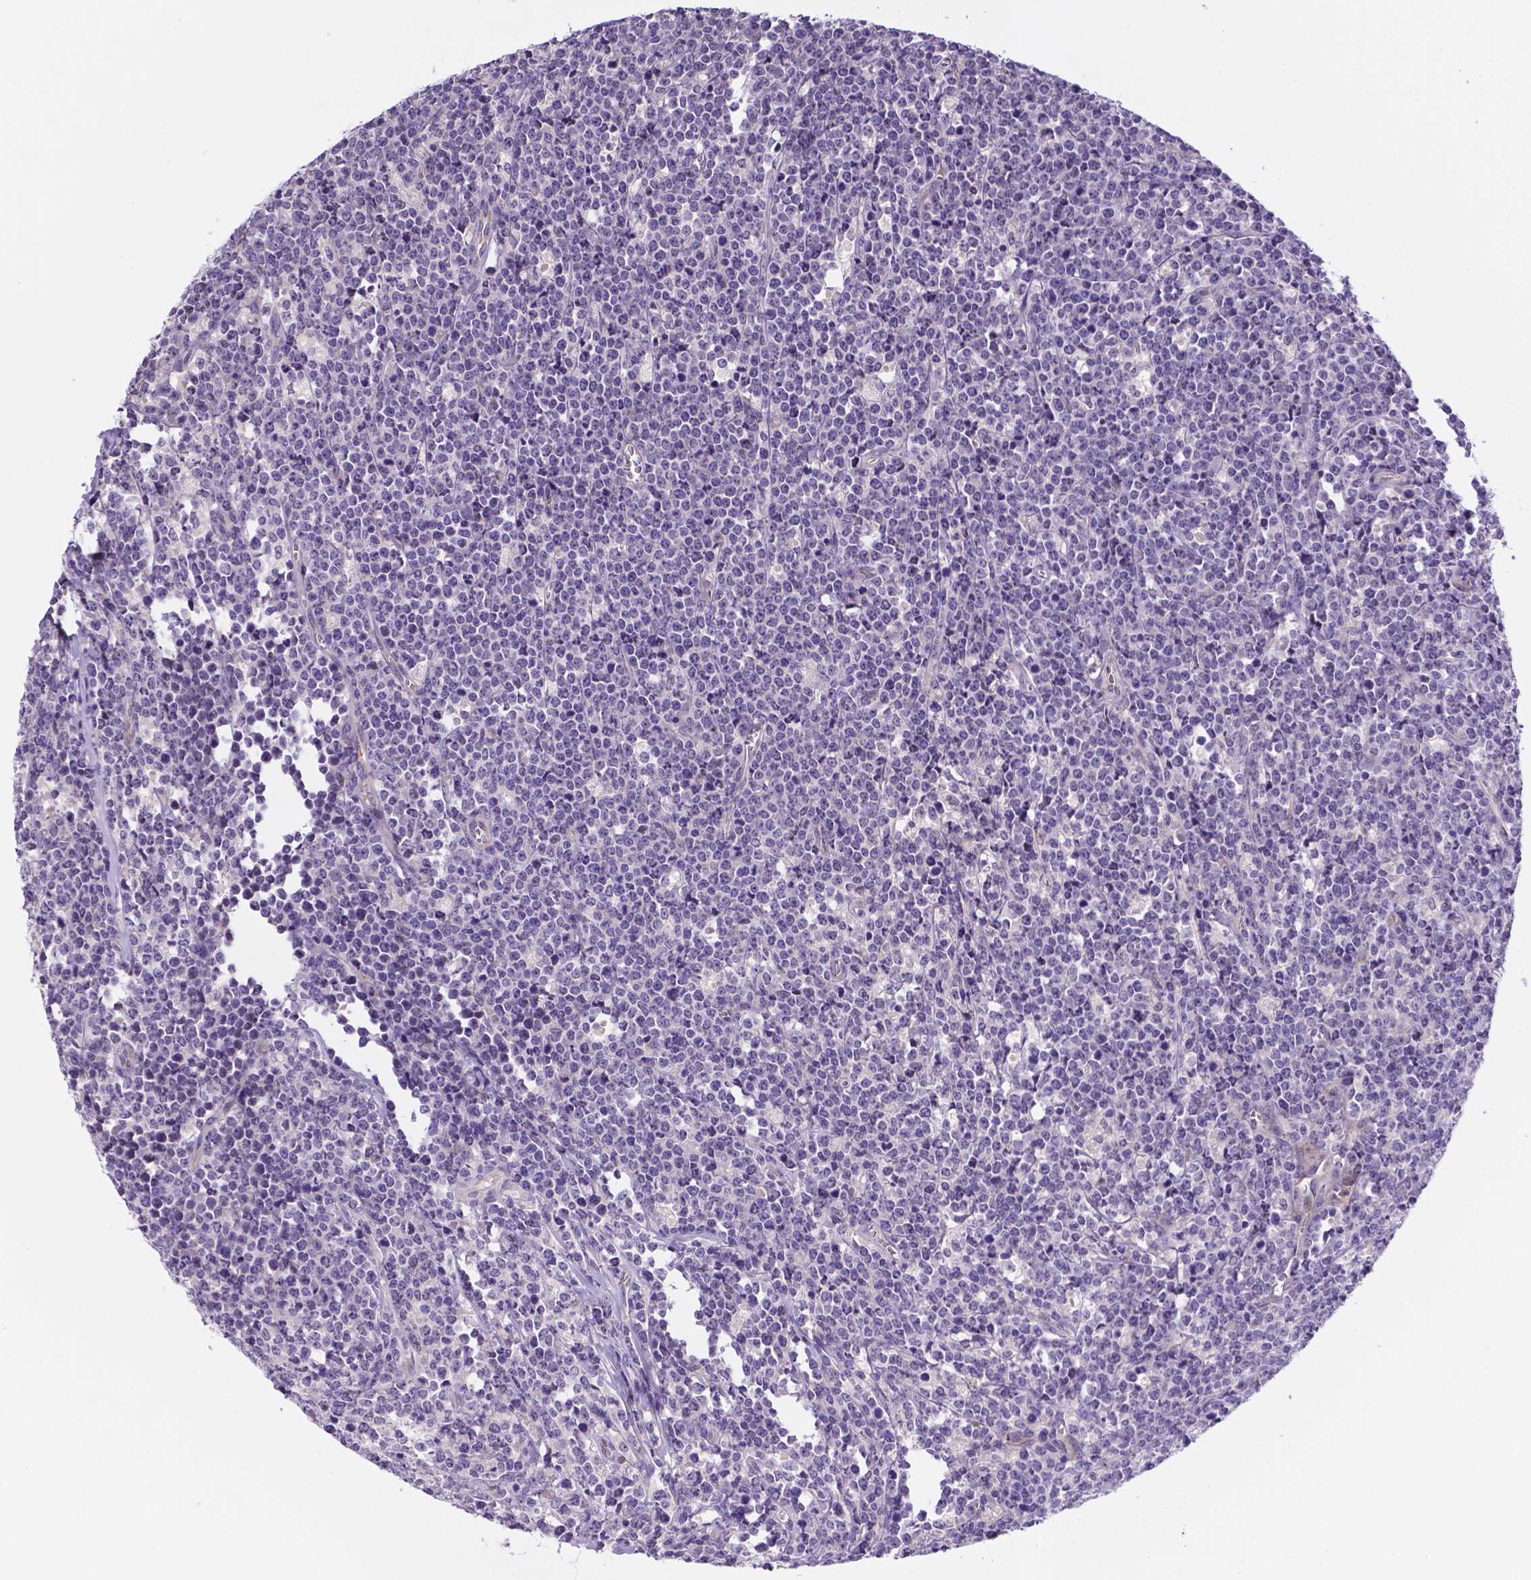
{"staining": {"intensity": "negative", "quantity": "none", "location": "none"}, "tissue": "lymphoma", "cell_type": "Tumor cells", "image_type": "cancer", "snomed": [{"axis": "morphology", "description": "Malignant lymphoma, non-Hodgkin's type, High grade"}, {"axis": "topography", "description": "Small intestine"}], "caption": "The image demonstrates no significant positivity in tumor cells of high-grade malignant lymphoma, non-Hodgkin's type.", "gene": "TM4SF20", "patient": {"sex": "female", "age": 56}}